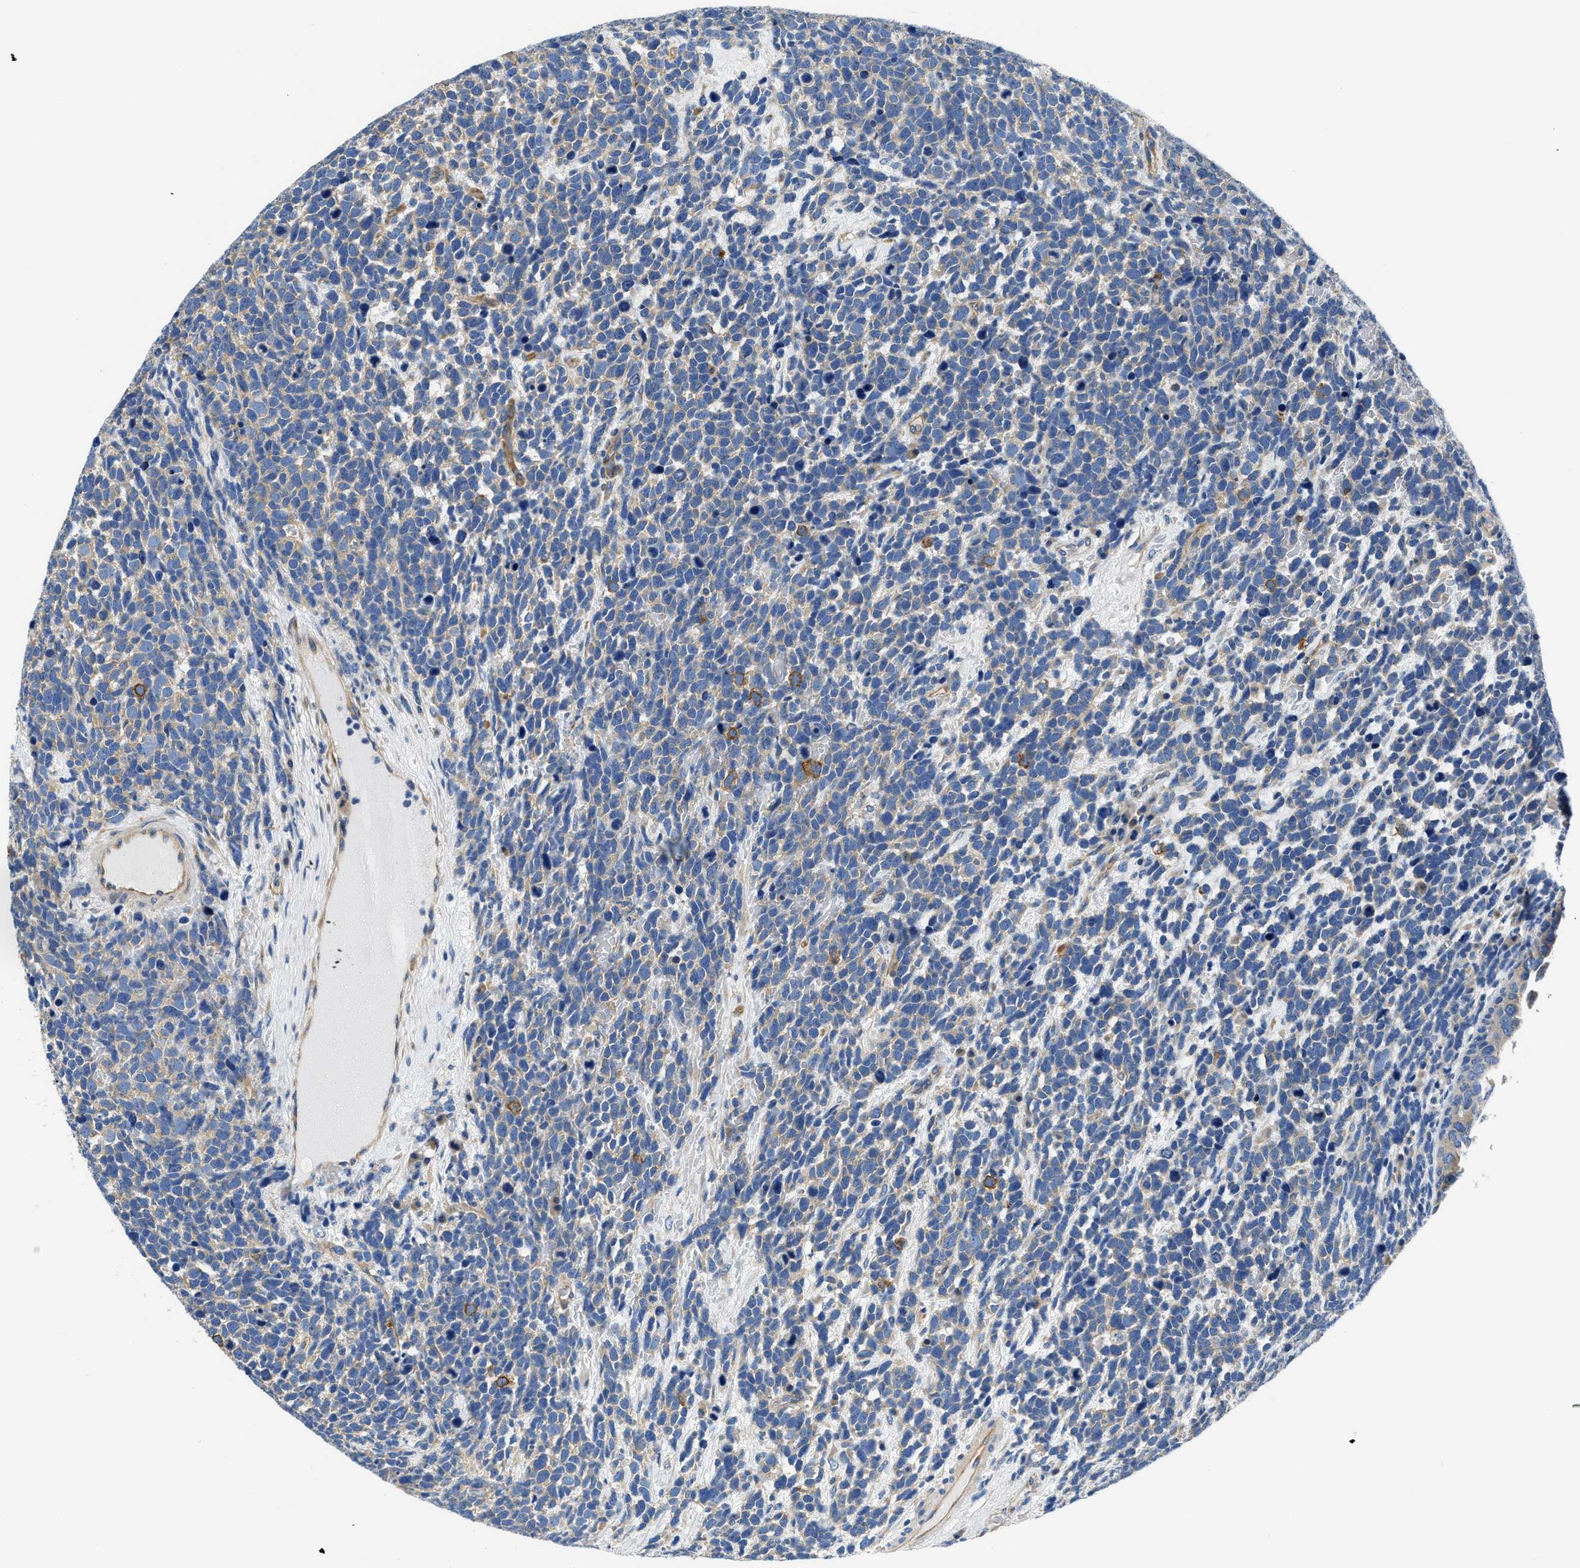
{"staining": {"intensity": "moderate", "quantity": "<25%", "location": "cytoplasmic/membranous"}, "tissue": "urothelial cancer", "cell_type": "Tumor cells", "image_type": "cancer", "snomed": [{"axis": "morphology", "description": "Urothelial carcinoma, High grade"}, {"axis": "topography", "description": "Urinary bladder"}], "caption": "Protein staining of high-grade urothelial carcinoma tissue shows moderate cytoplasmic/membranous expression in about <25% of tumor cells.", "gene": "CSDE1", "patient": {"sex": "female", "age": 82}}